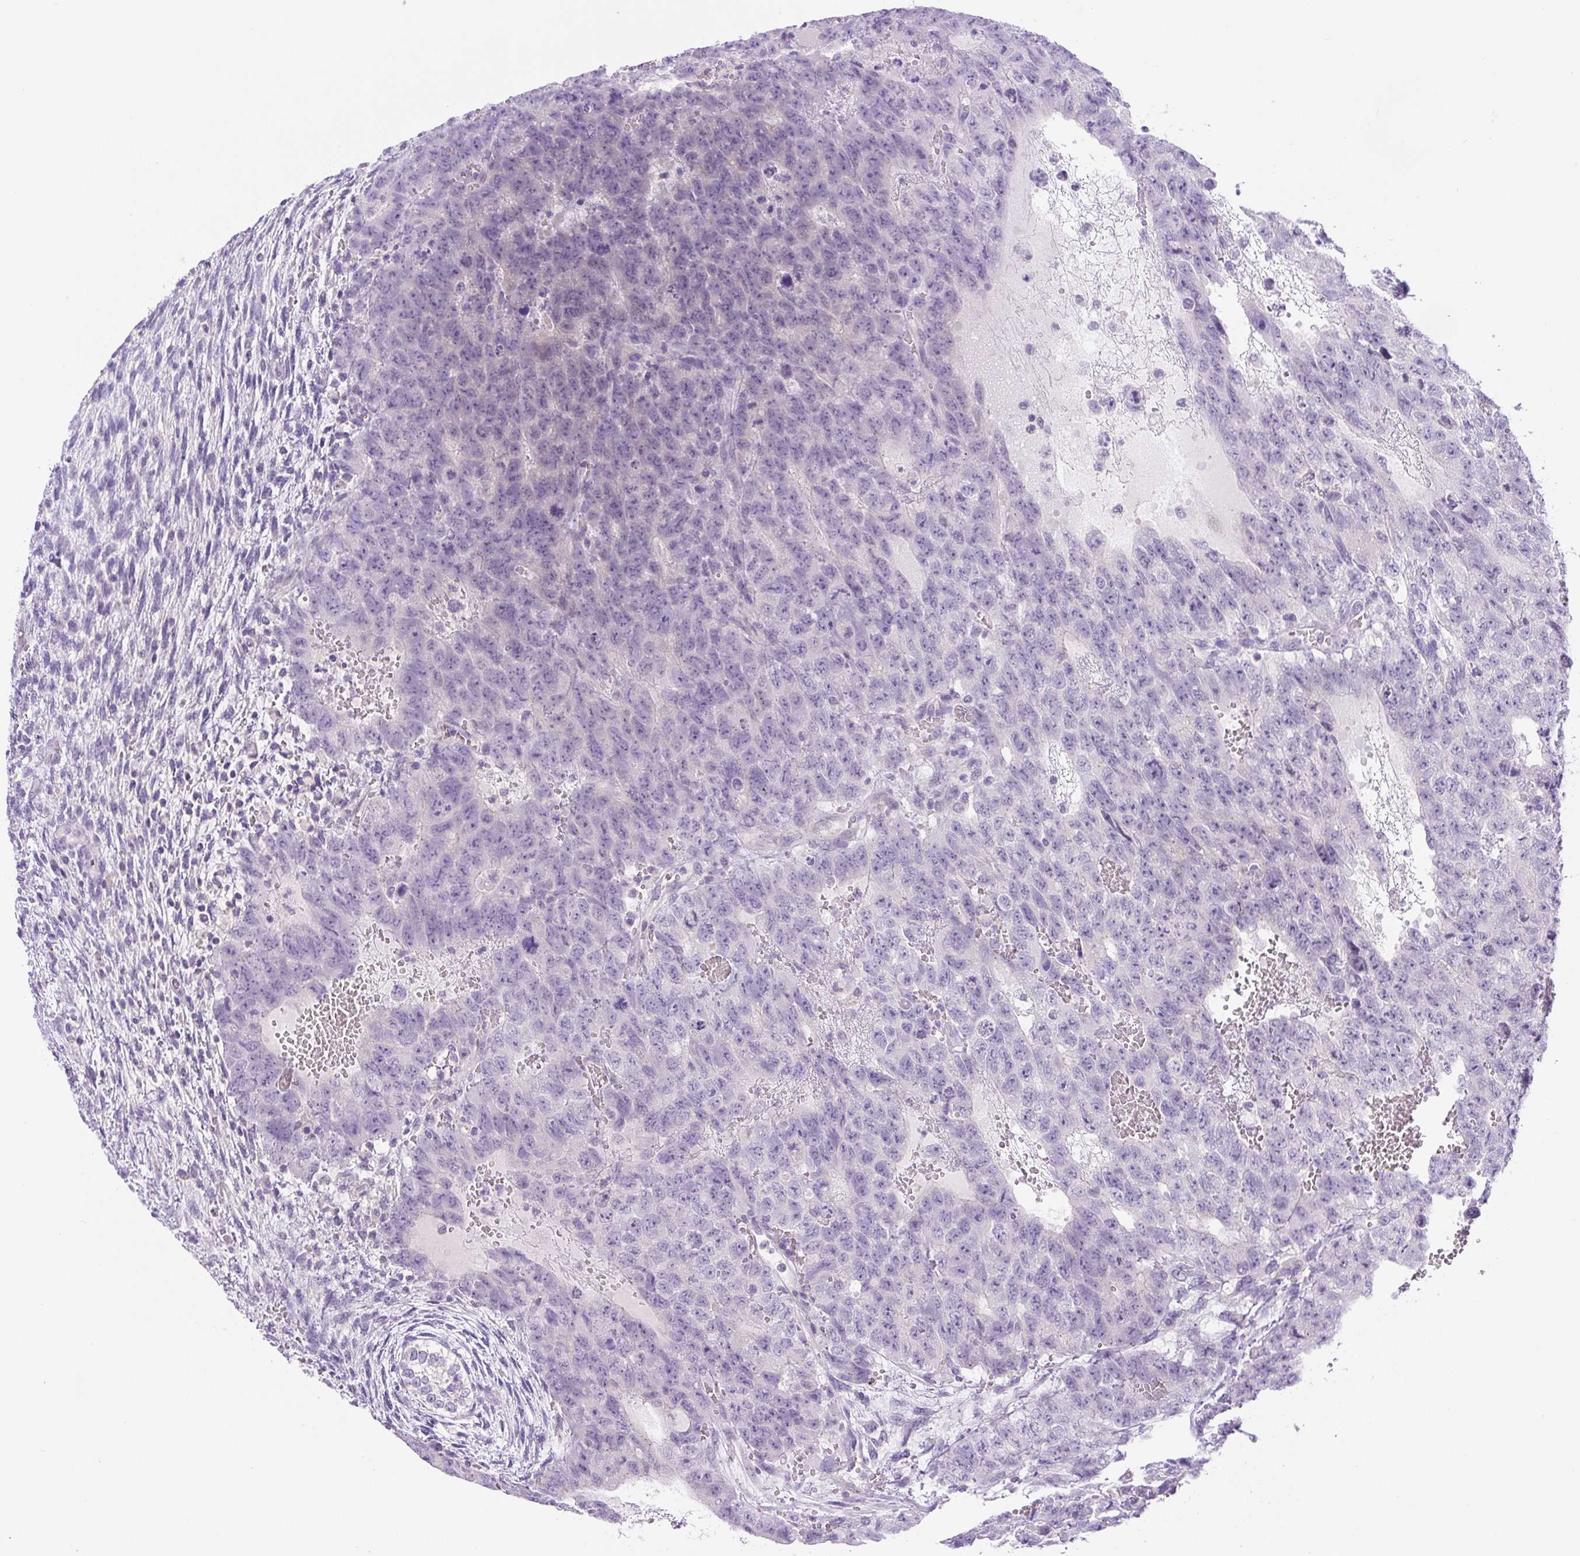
{"staining": {"intensity": "negative", "quantity": "none", "location": "none"}, "tissue": "testis cancer", "cell_type": "Tumor cells", "image_type": "cancer", "snomed": [{"axis": "morphology", "description": "Carcinoma, Embryonal, NOS"}, {"axis": "topography", "description": "Testis"}], "caption": "Immunohistochemical staining of human testis cancer demonstrates no significant staining in tumor cells.", "gene": "UBL3", "patient": {"sex": "male", "age": 26}}